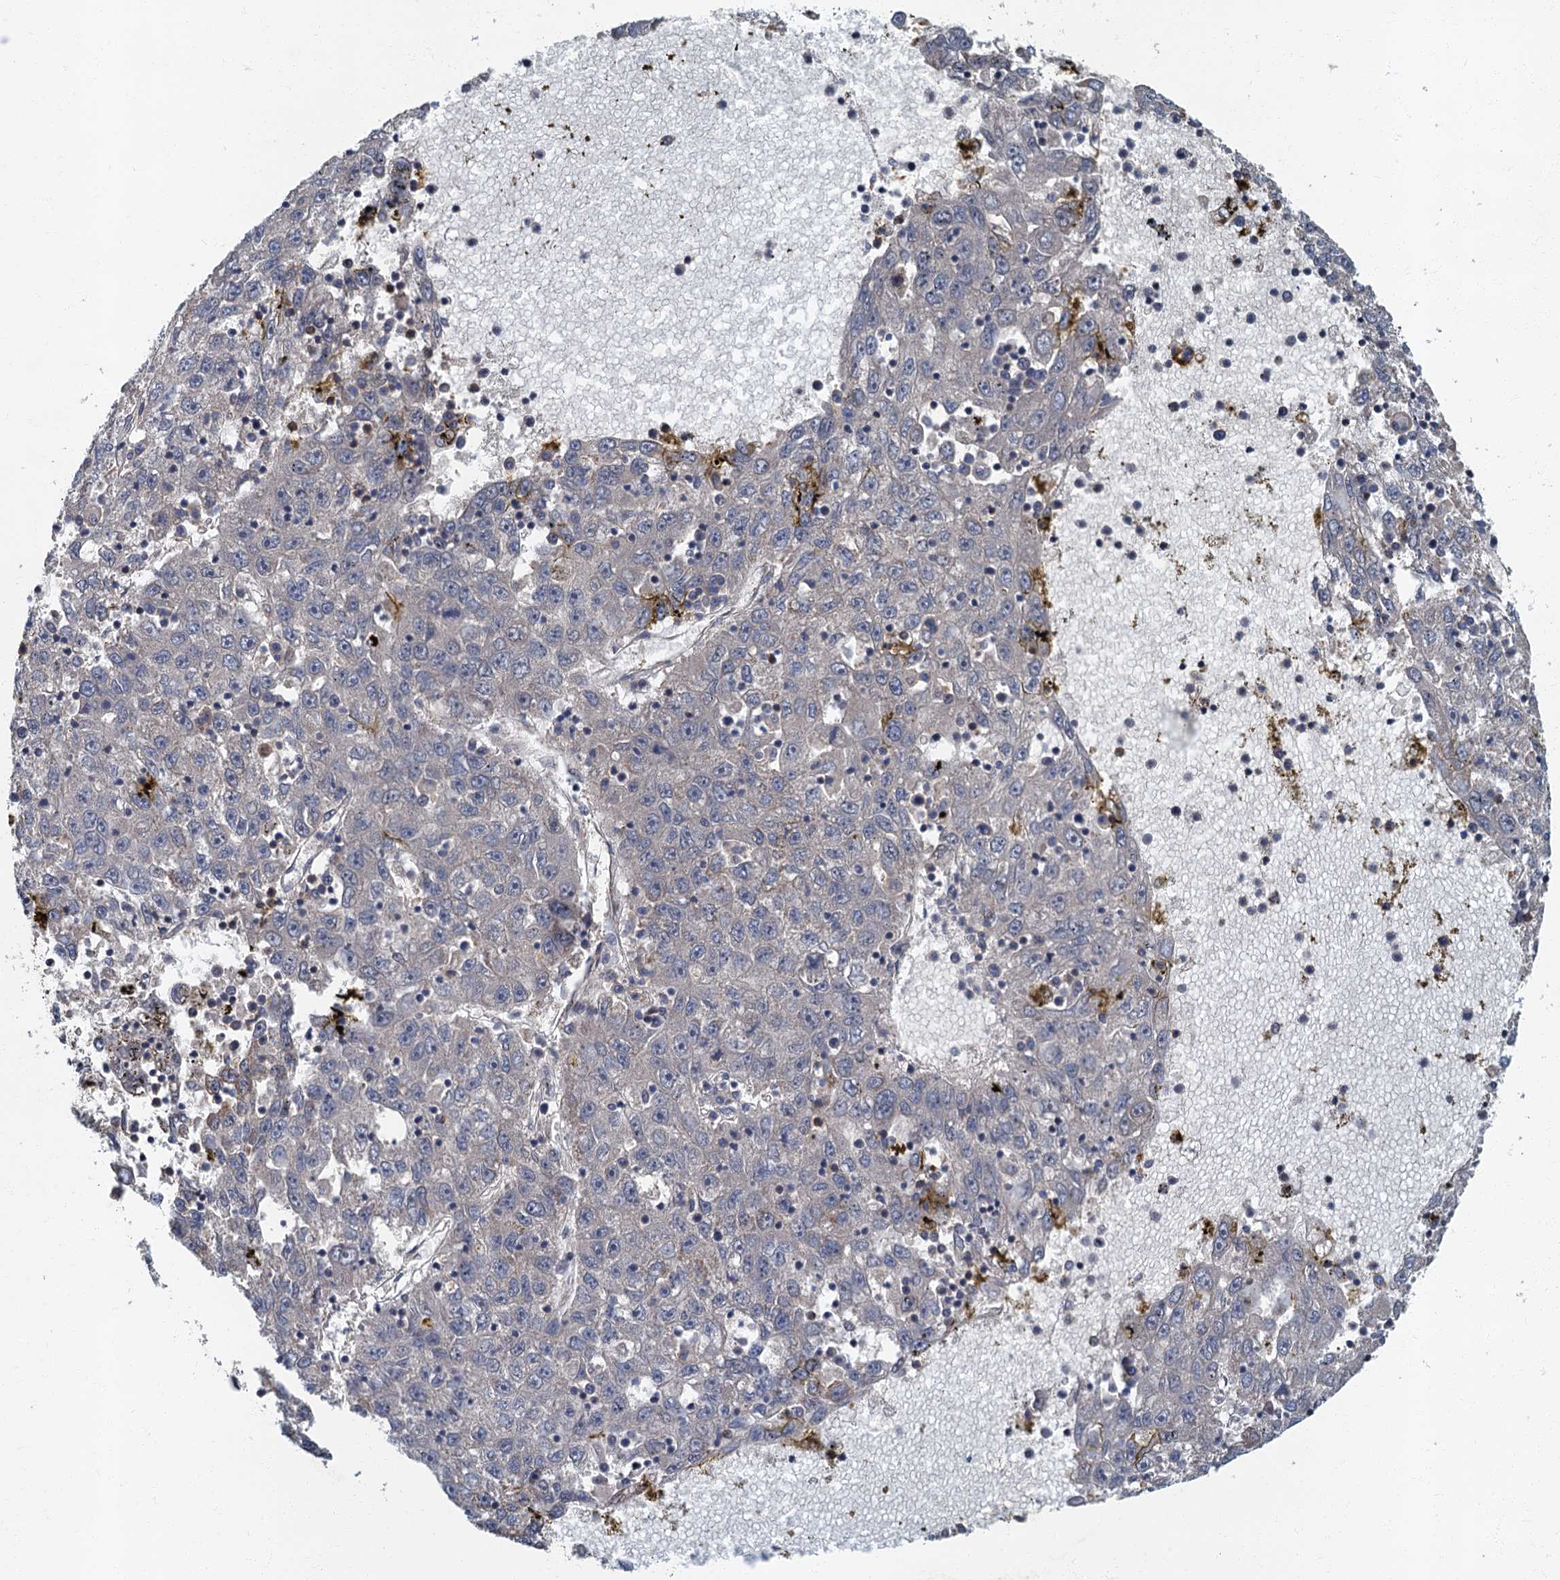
{"staining": {"intensity": "negative", "quantity": "none", "location": "none"}, "tissue": "liver cancer", "cell_type": "Tumor cells", "image_type": "cancer", "snomed": [{"axis": "morphology", "description": "Carcinoma, Hepatocellular, NOS"}, {"axis": "topography", "description": "Liver"}], "caption": "Immunohistochemistry image of neoplastic tissue: human hepatocellular carcinoma (liver) stained with DAB (3,3'-diaminobenzidine) reveals no significant protein staining in tumor cells.", "gene": "ARL11", "patient": {"sex": "male", "age": 49}}